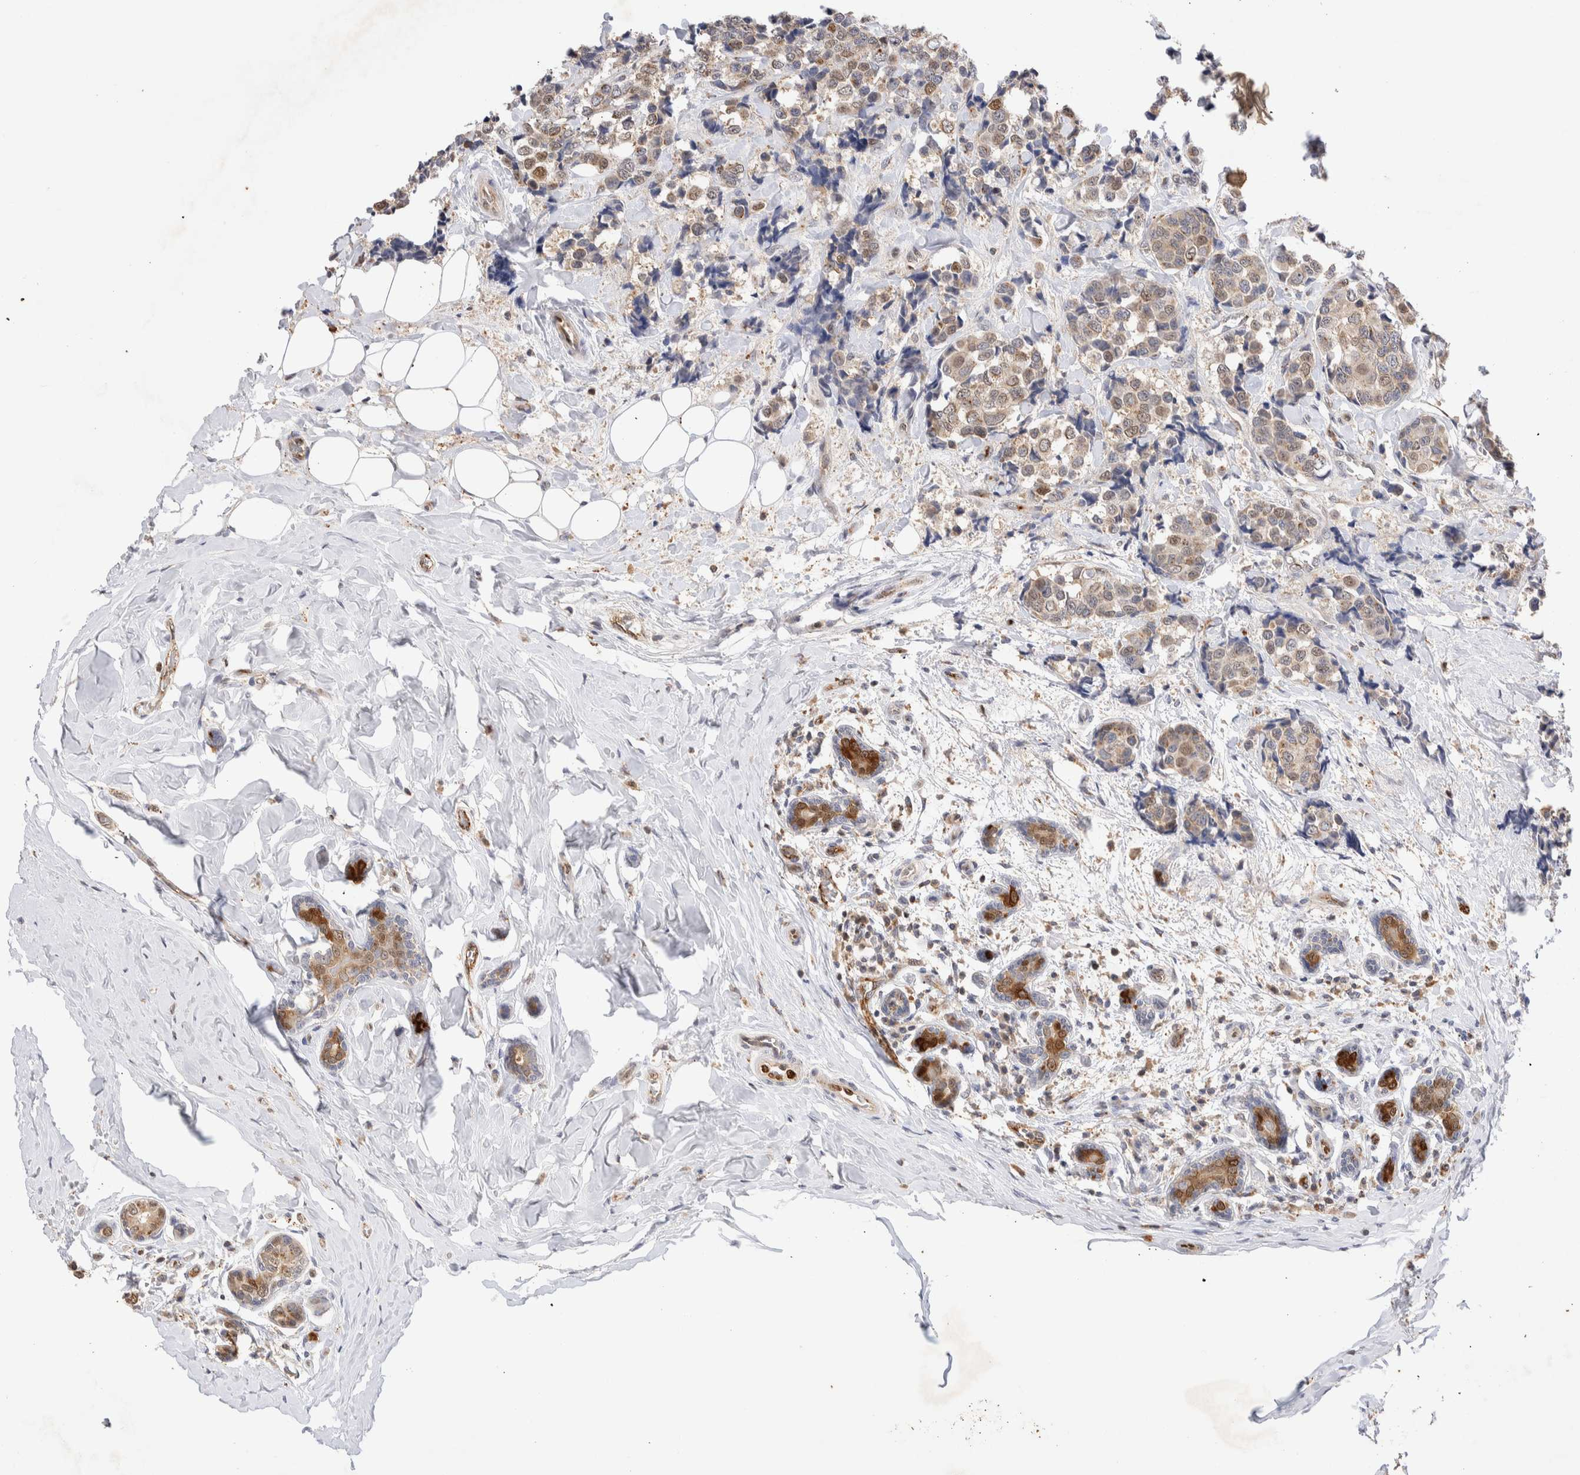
{"staining": {"intensity": "weak", "quantity": "25%-75%", "location": "cytoplasmic/membranous"}, "tissue": "breast cancer", "cell_type": "Tumor cells", "image_type": "cancer", "snomed": [{"axis": "morphology", "description": "Normal tissue, NOS"}, {"axis": "morphology", "description": "Duct carcinoma"}, {"axis": "topography", "description": "Breast"}], "caption": "The micrograph displays staining of breast invasive ductal carcinoma, revealing weak cytoplasmic/membranous protein staining (brown color) within tumor cells.", "gene": "NSMAF", "patient": {"sex": "female", "age": 43}}